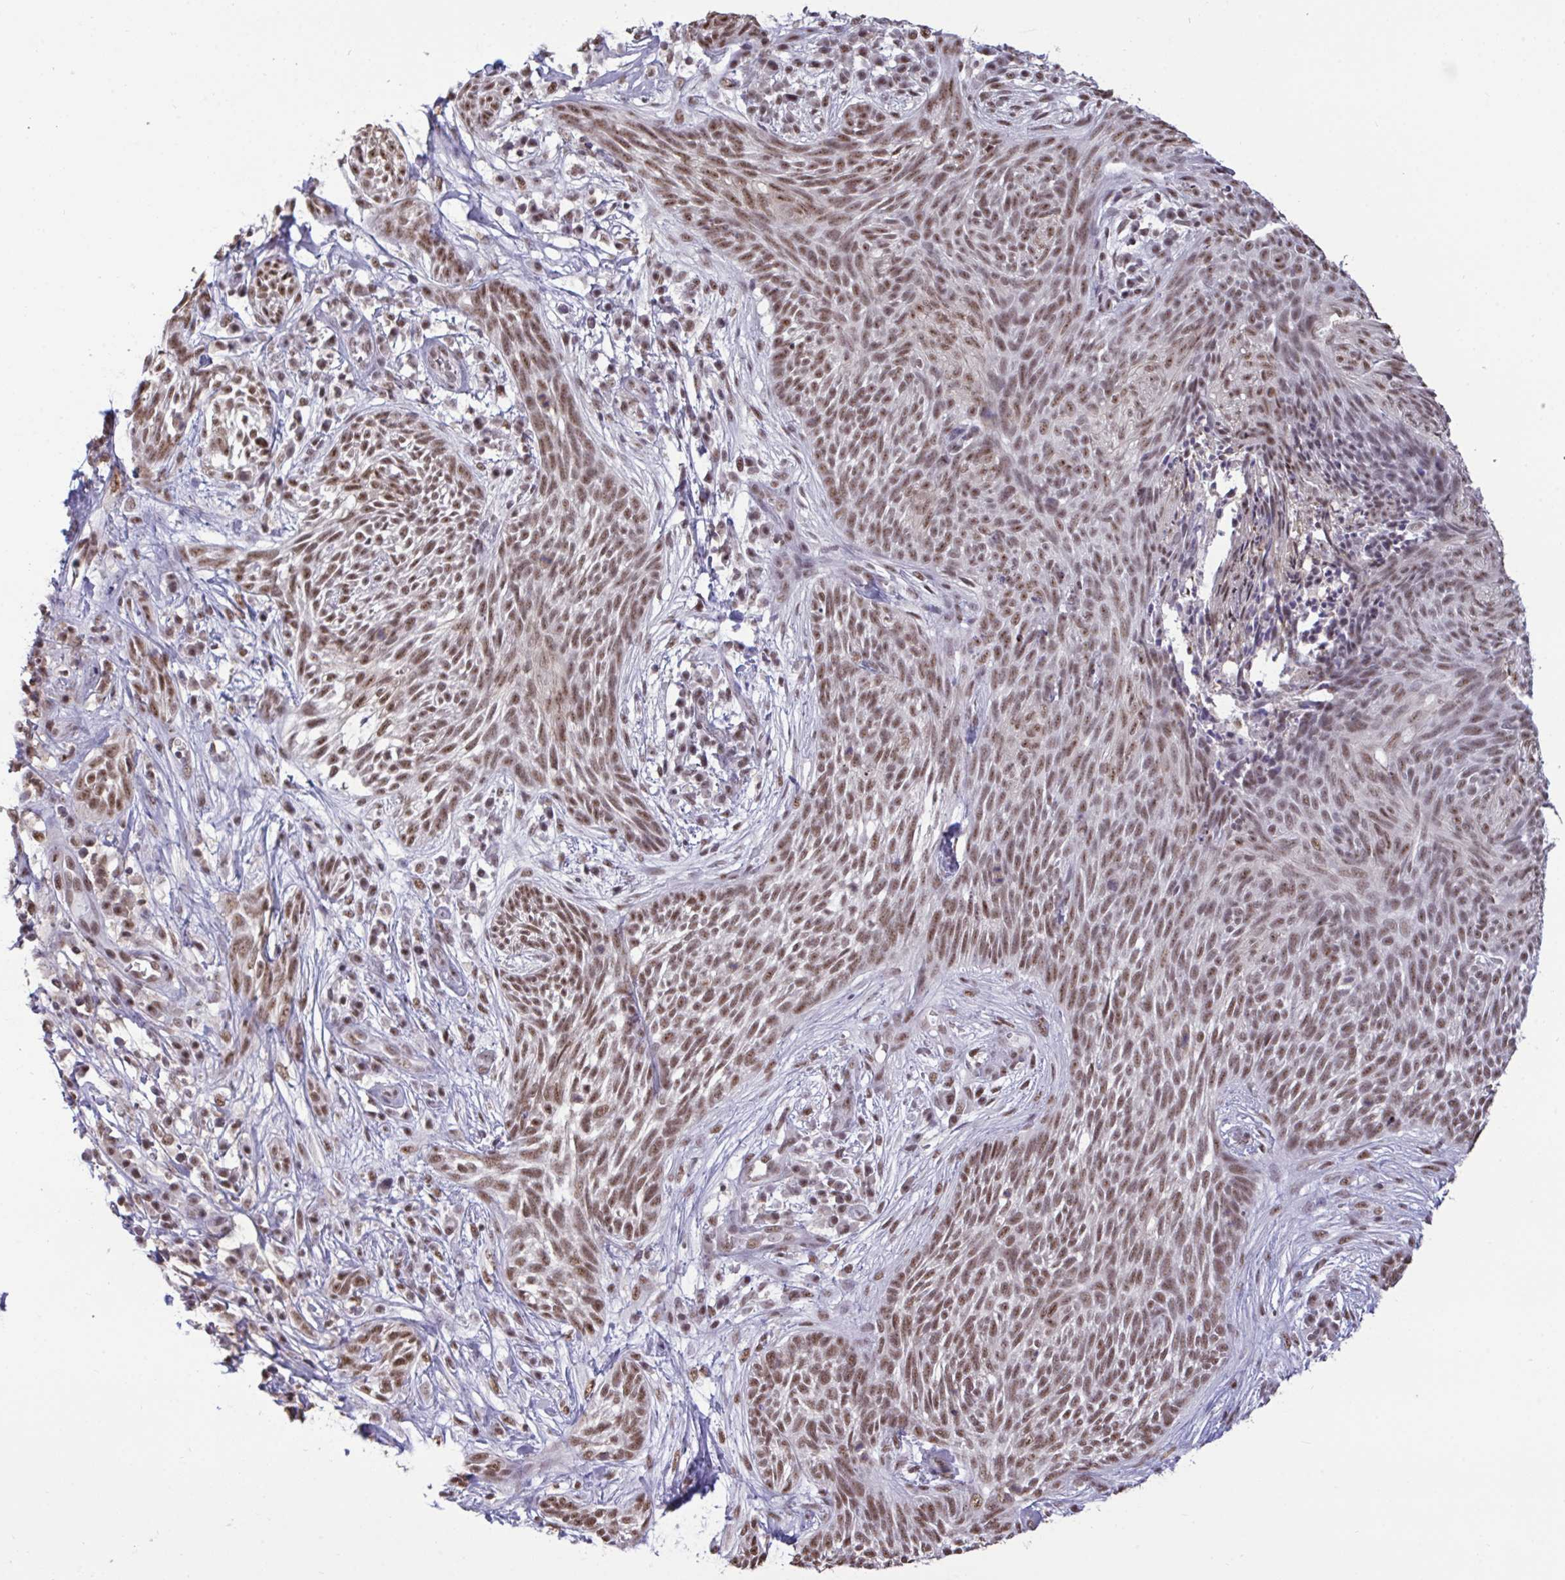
{"staining": {"intensity": "moderate", "quantity": ">75%", "location": "nuclear"}, "tissue": "skin cancer", "cell_type": "Tumor cells", "image_type": "cancer", "snomed": [{"axis": "morphology", "description": "Basal cell carcinoma"}, {"axis": "topography", "description": "Skin"}, {"axis": "topography", "description": "Skin, foot"}], "caption": "Tumor cells display medium levels of moderate nuclear staining in approximately >75% of cells in human basal cell carcinoma (skin).", "gene": "PUF60", "patient": {"sex": "female", "age": 86}}